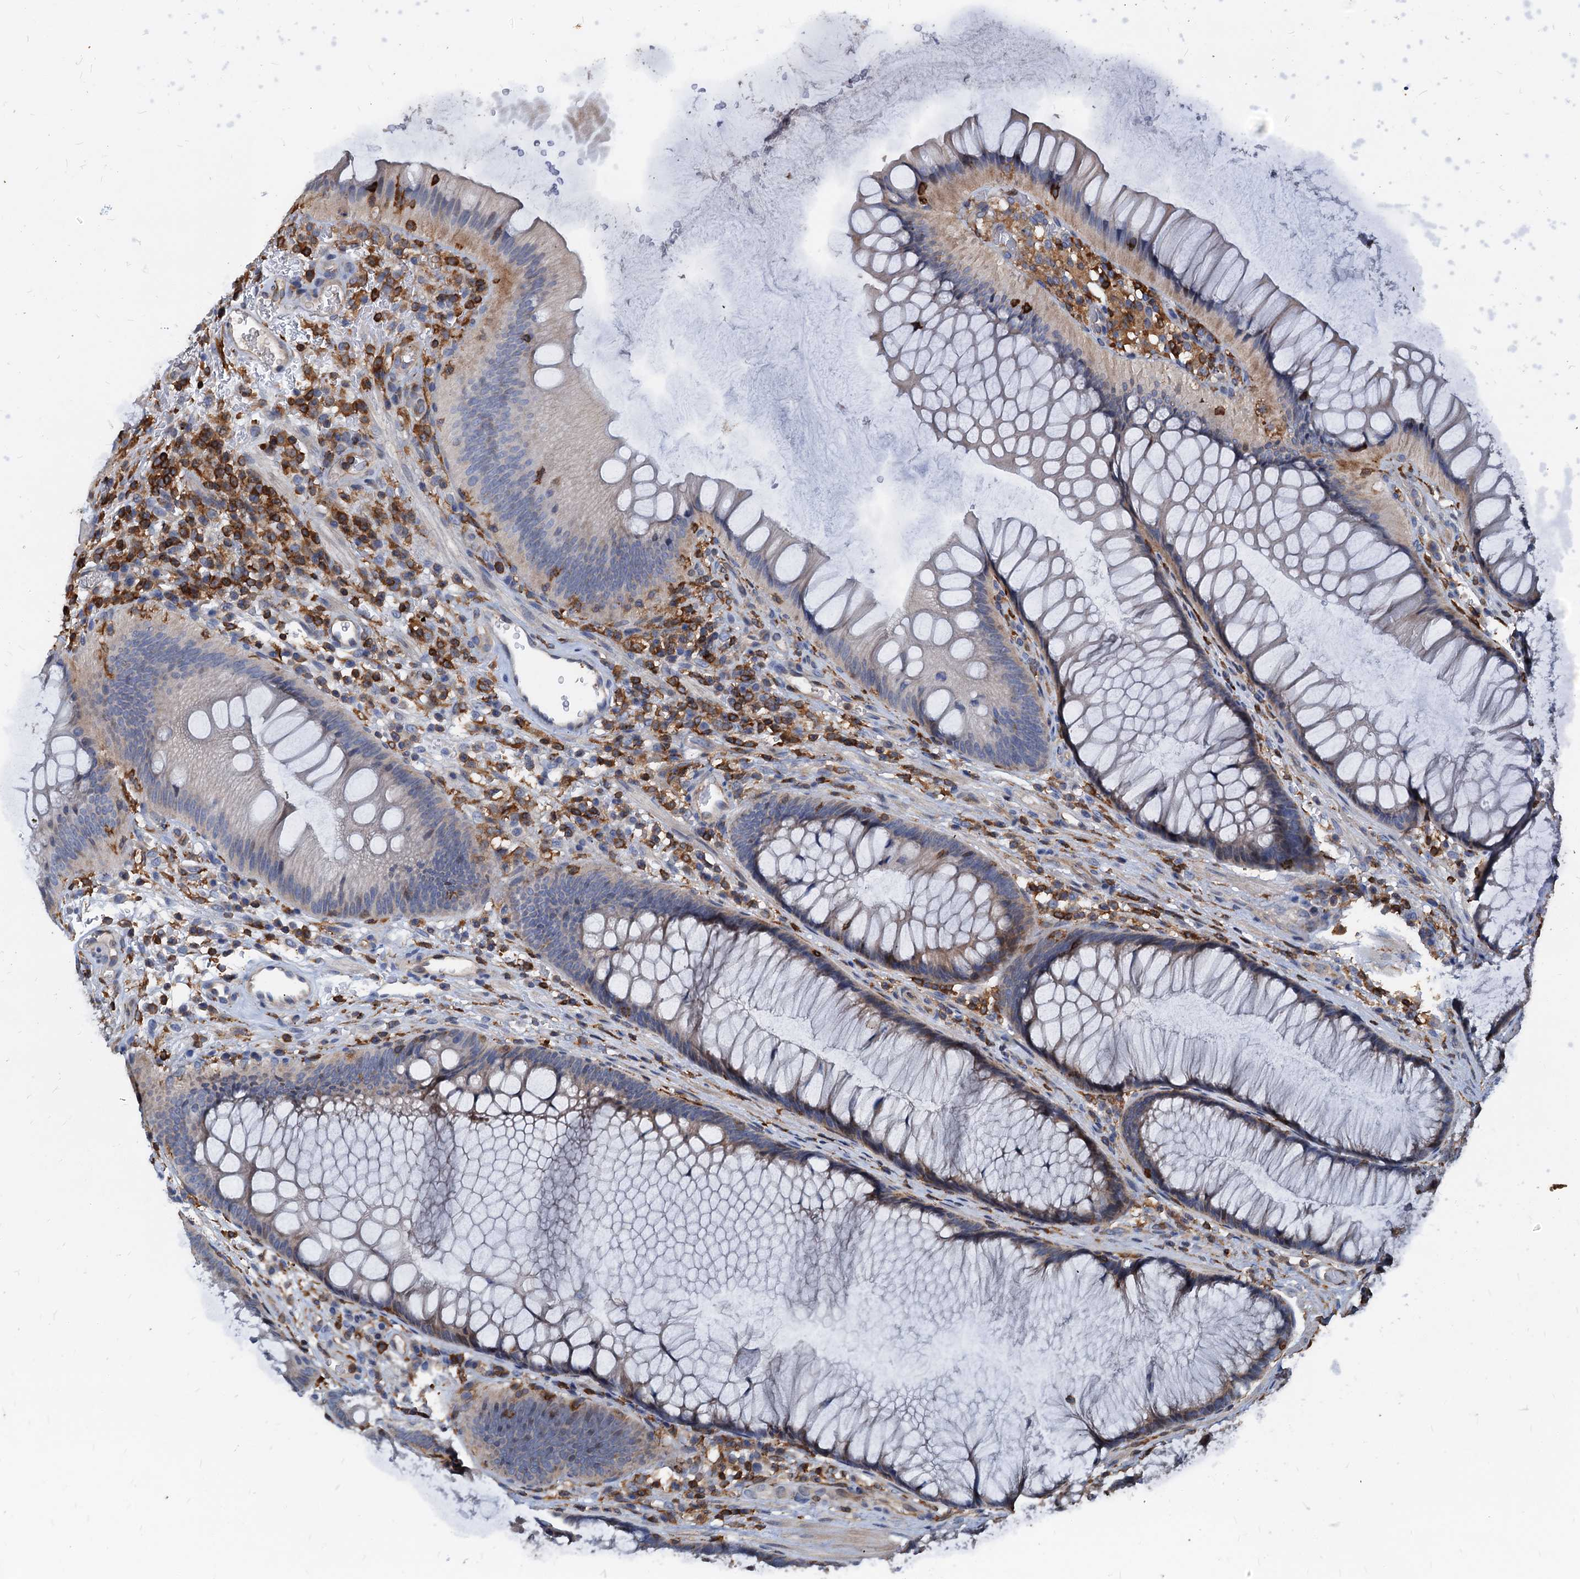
{"staining": {"intensity": "weak", "quantity": "<25%", "location": "cytoplasmic/membranous"}, "tissue": "colon", "cell_type": "Endothelial cells", "image_type": "normal", "snomed": [{"axis": "morphology", "description": "Normal tissue, NOS"}, {"axis": "topography", "description": "Colon"}], "caption": "This is an IHC micrograph of benign human colon. There is no staining in endothelial cells.", "gene": "LCP2", "patient": {"sex": "female", "age": 82}}